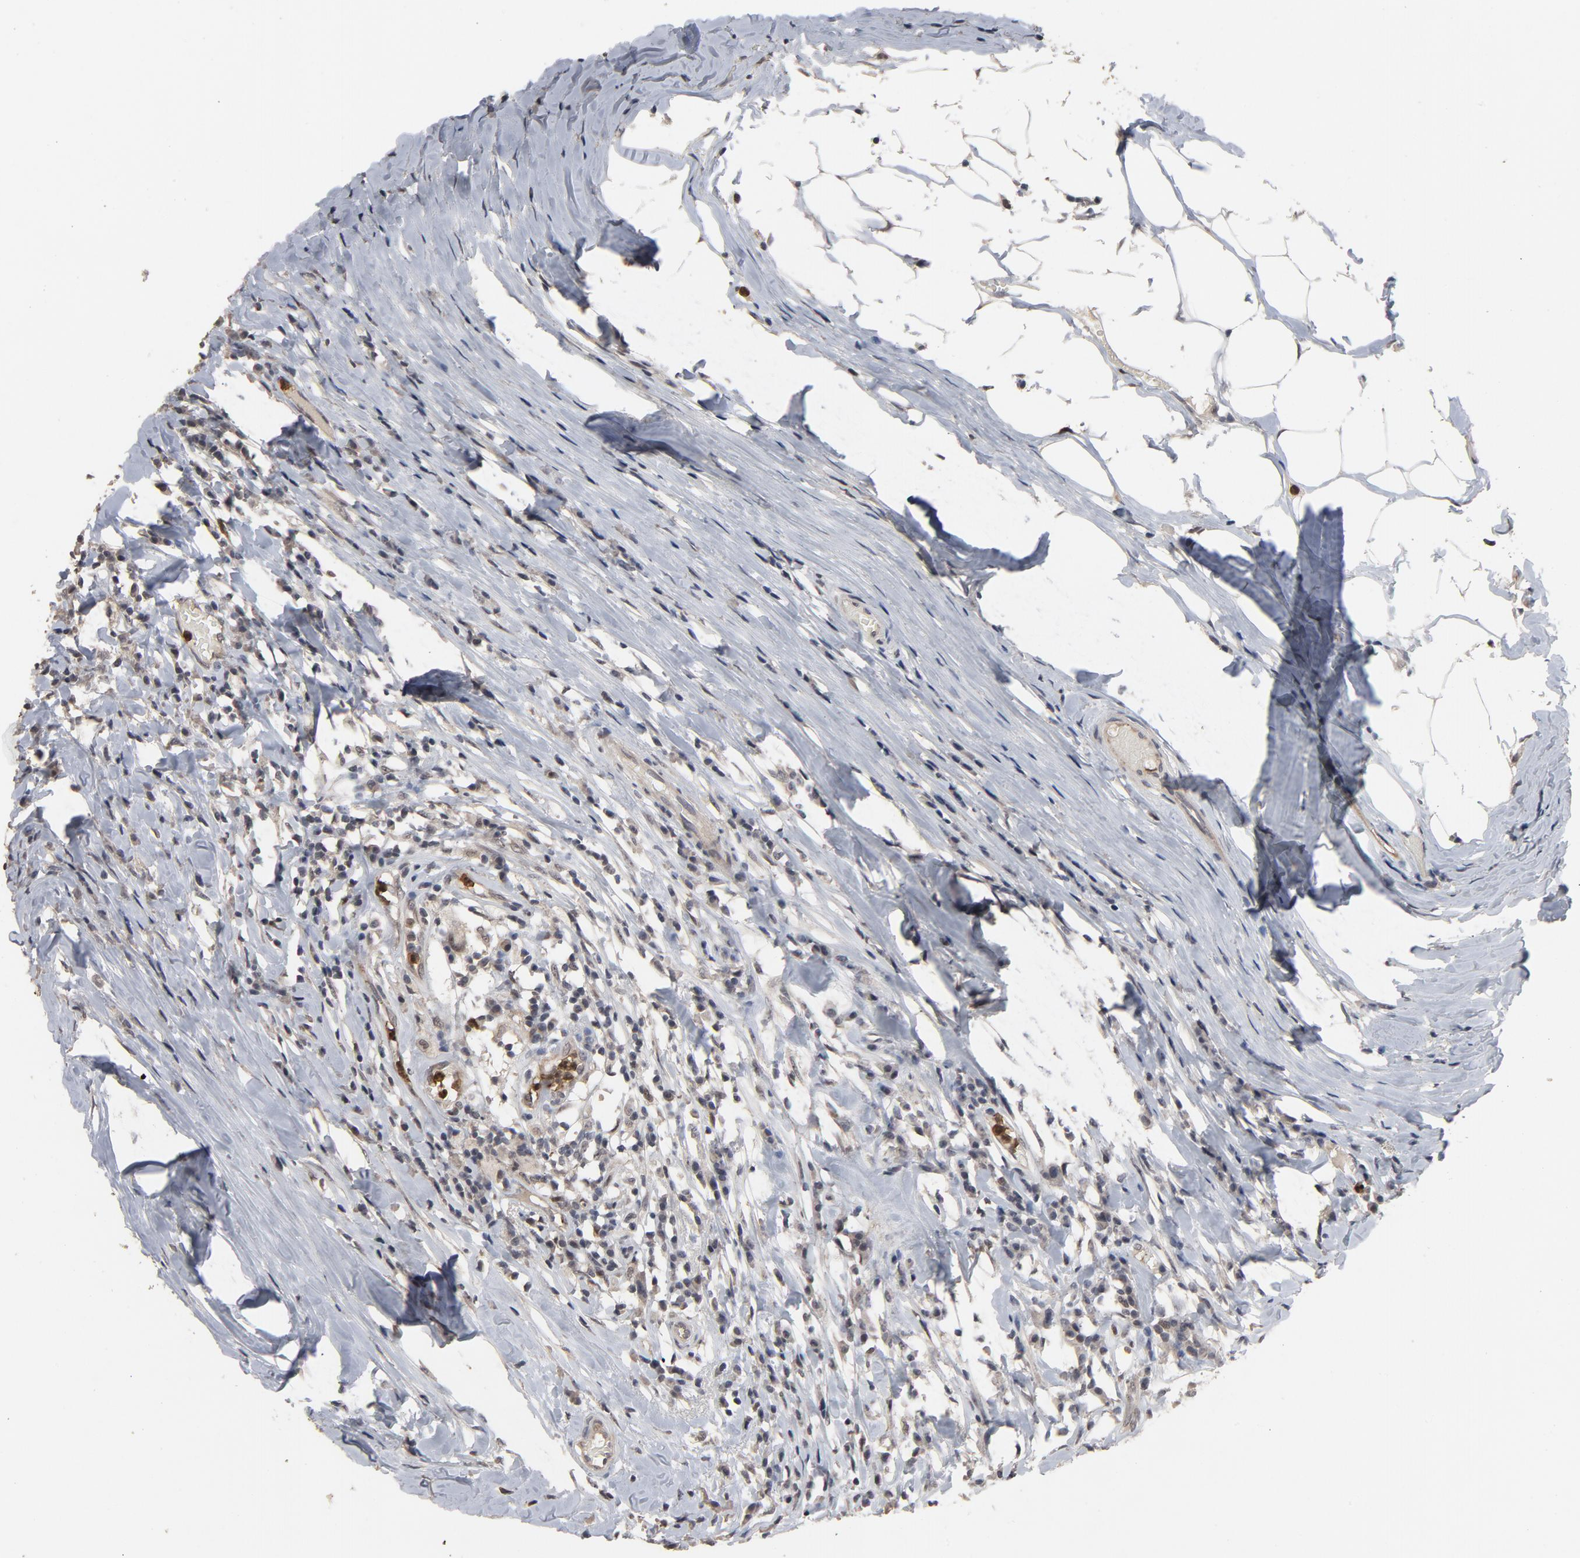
{"staining": {"intensity": "weak", "quantity": "25%-75%", "location": "nuclear"}, "tissue": "head and neck cancer", "cell_type": "Tumor cells", "image_type": "cancer", "snomed": [{"axis": "morphology", "description": "Adenocarcinoma, NOS"}, {"axis": "topography", "description": "Salivary gland"}, {"axis": "topography", "description": "Head-Neck"}], "caption": "A photomicrograph showing weak nuclear expression in approximately 25%-75% of tumor cells in adenocarcinoma (head and neck), as visualized by brown immunohistochemical staining.", "gene": "RTL5", "patient": {"sex": "female", "age": 65}}